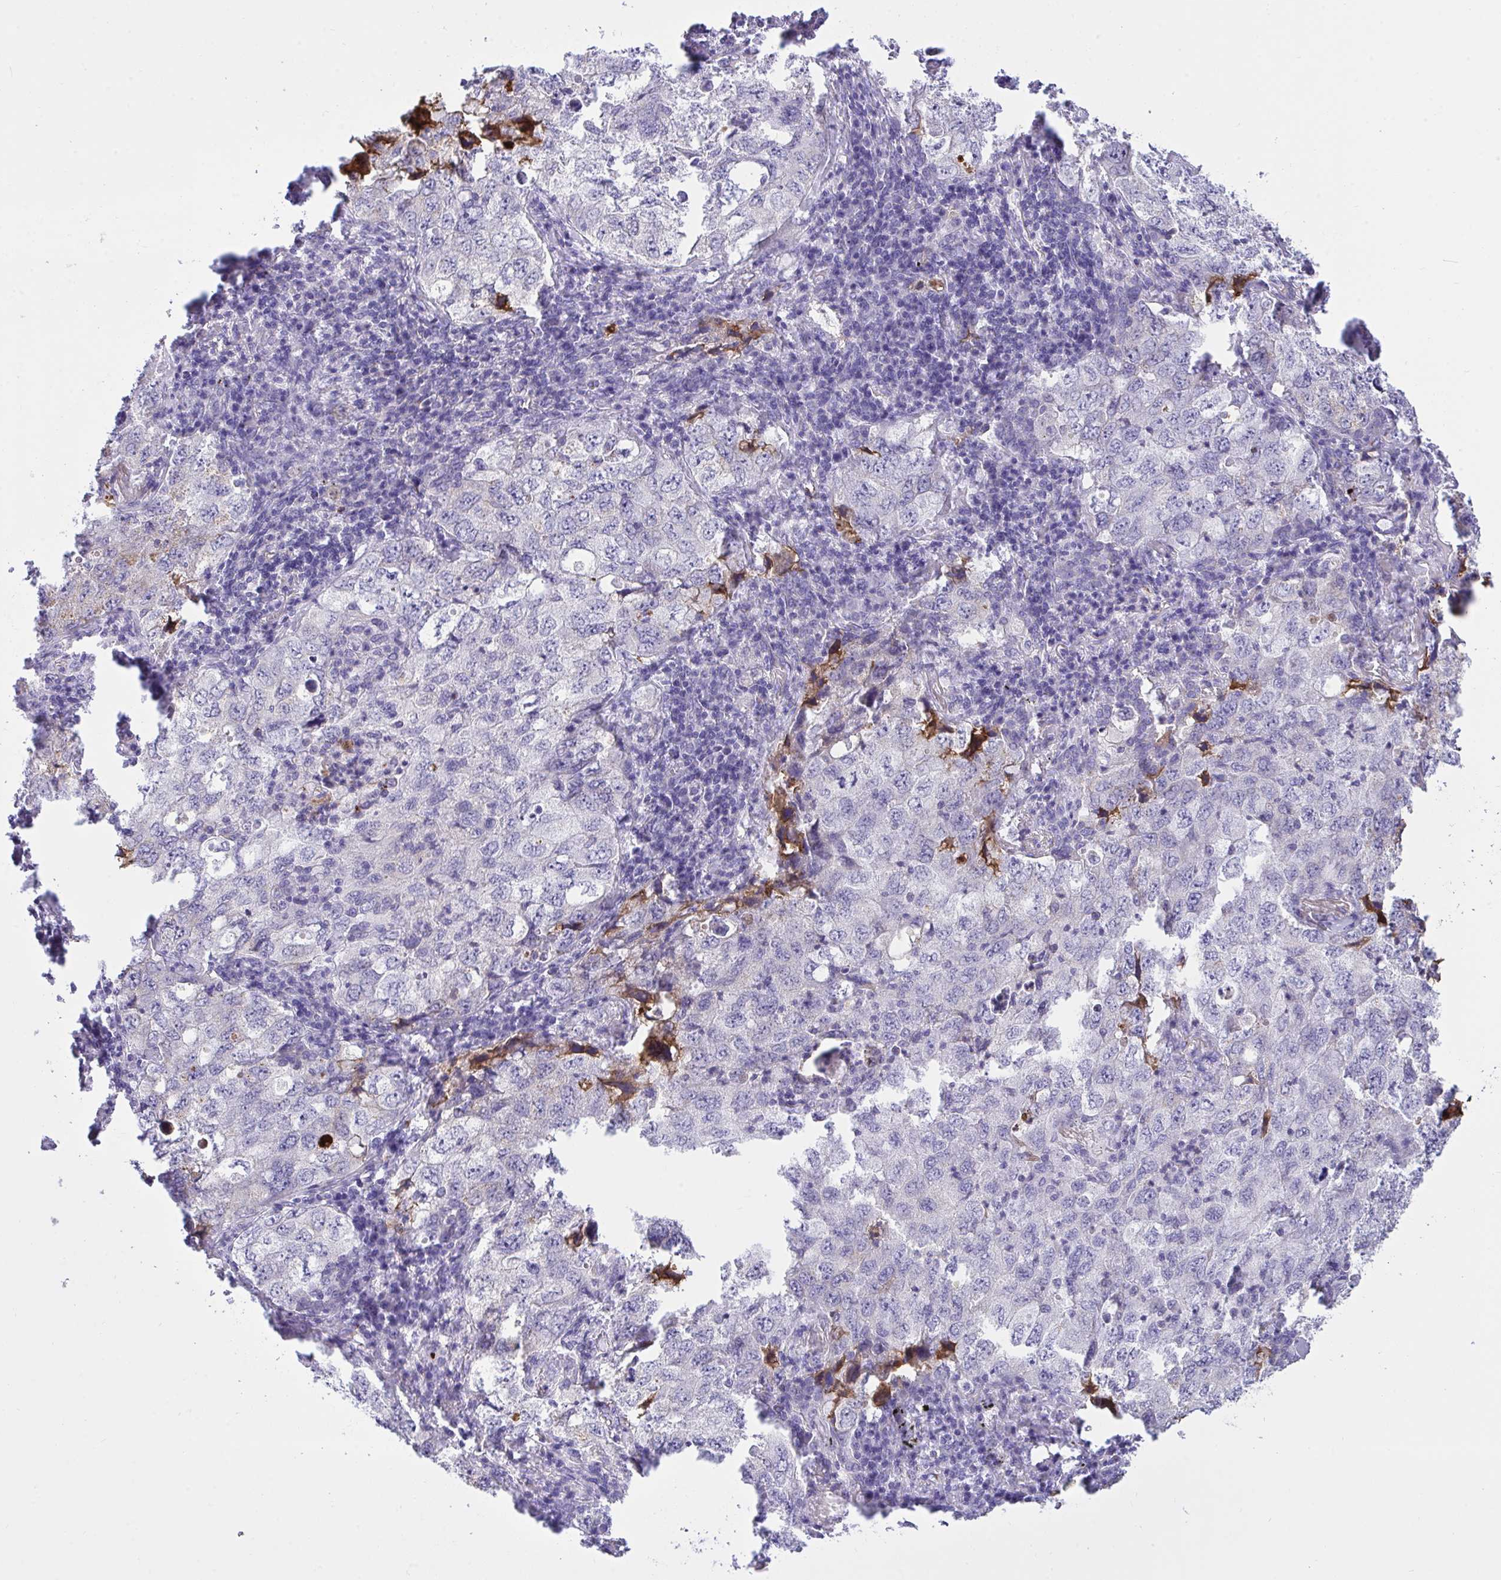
{"staining": {"intensity": "negative", "quantity": "none", "location": "none"}, "tissue": "lung cancer", "cell_type": "Tumor cells", "image_type": "cancer", "snomed": [{"axis": "morphology", "description": "Adenocarcinoma, NOS"}, {"axis": "topography", "description": "Lung"}], "caption": "An image of human lung adenocarcinoma is negative for staining in tumor cells. The staining was performed using DAB (3,3'-diaminobenzidine) to visualize the protein expression in brown, while the nuclei were stained in blue with hematoxylin (Magnification: 20x).", "gene": "F2", "patient": {"sex": "female", "age": 57}}